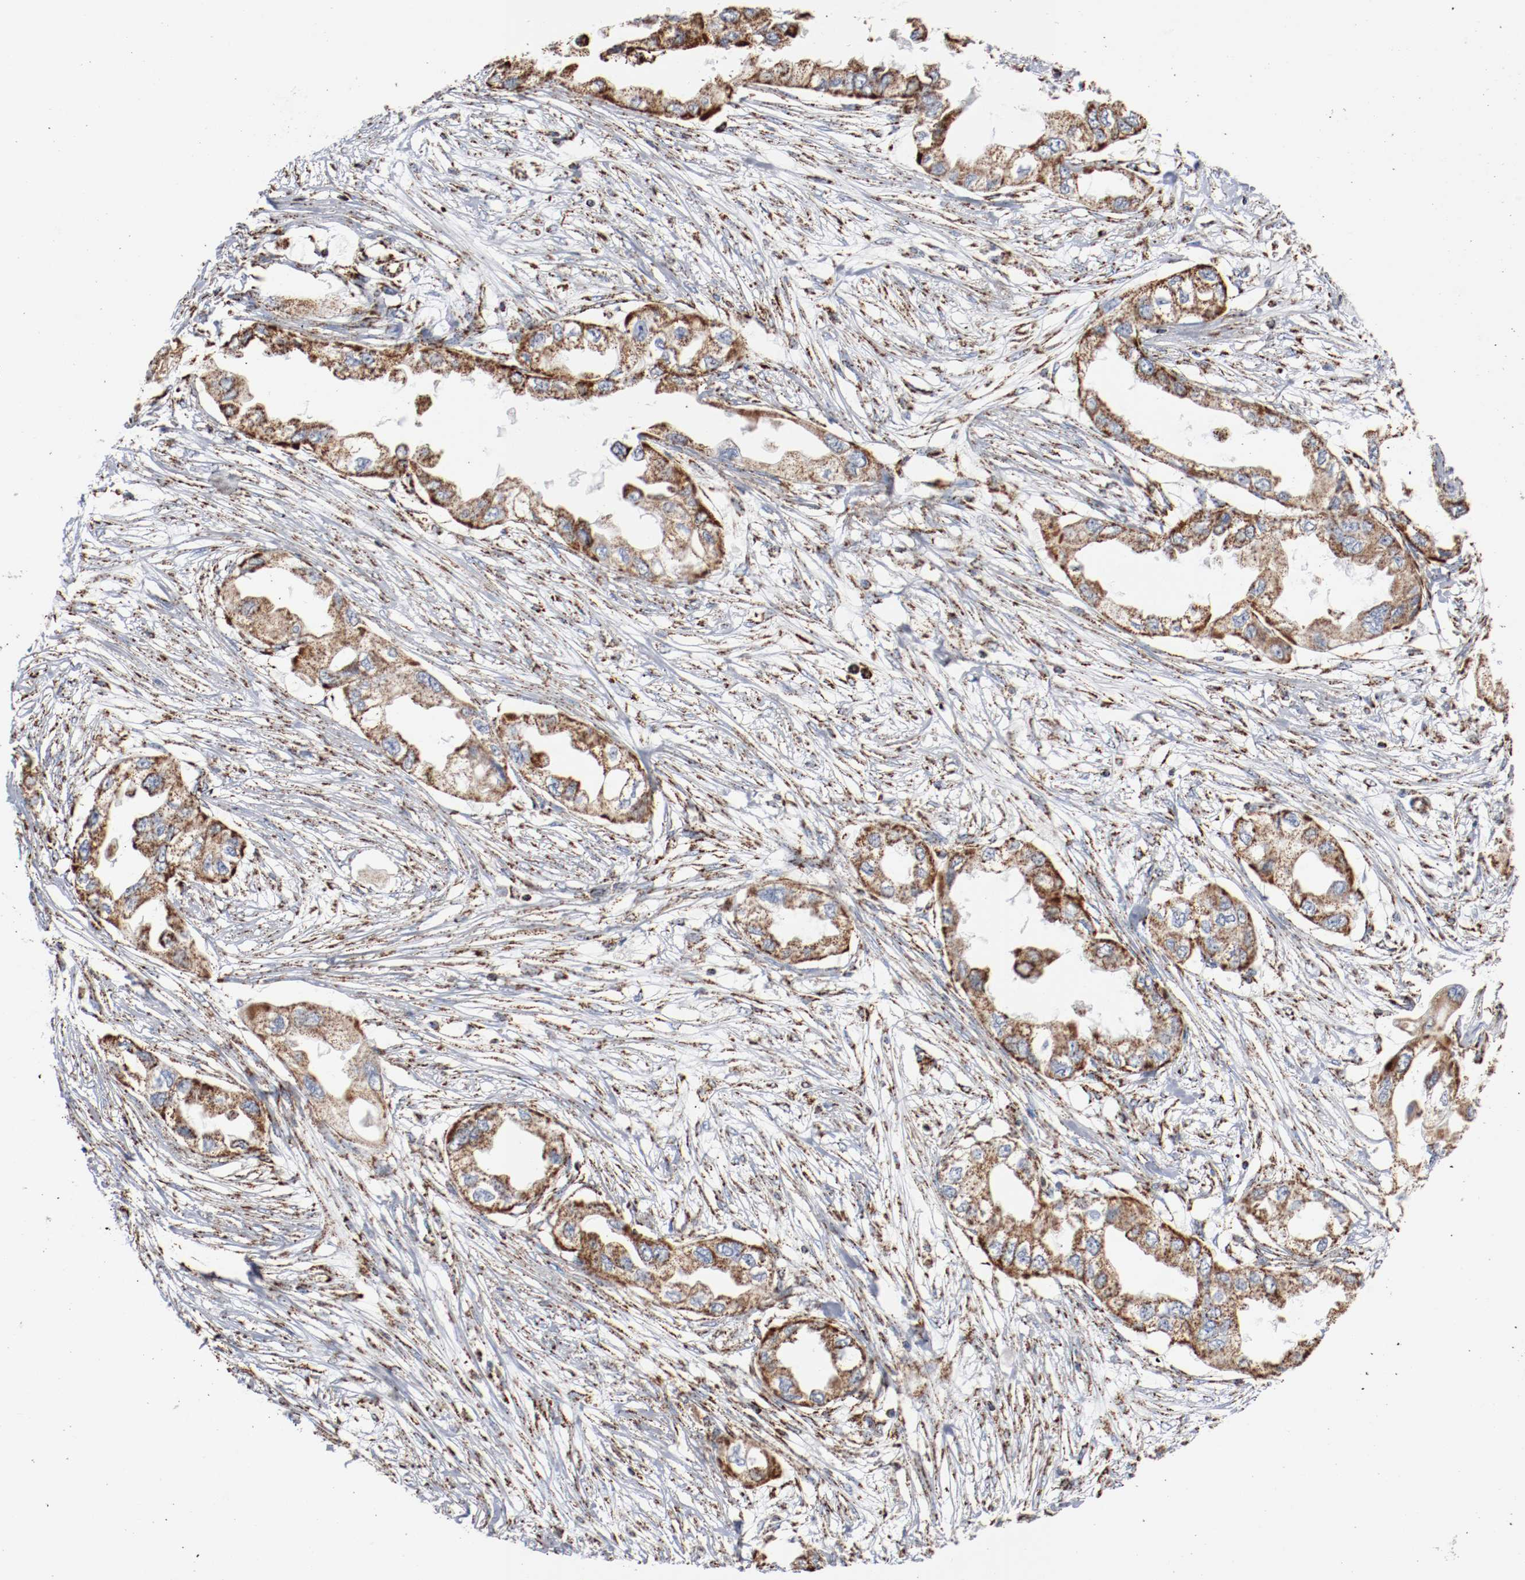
{"staining": {"intensity": "moderate", "quantity": ">75%", "location": "cytoplasmic/membranous"}, "tissue": "endometrial cancer", "cell_type": "Tumor cells", "image_type": "cancer", "snomed": [{"axis": "morphology", "description": "Adenocarcinoma, NOS"}, {"axis": "topography", "description": "Endometrium"}], "caption": "Tumor cells show medium levels of moderate cytoplasmic/membranous staining in about >75% of cells in endometrial cancer (adenocarcinoma). Immunohistochemistry stains the protein in brown and the nuclei are stained blue.", "gene": "NDUFS4", "patient": {"sex": "female", "age": 67}}